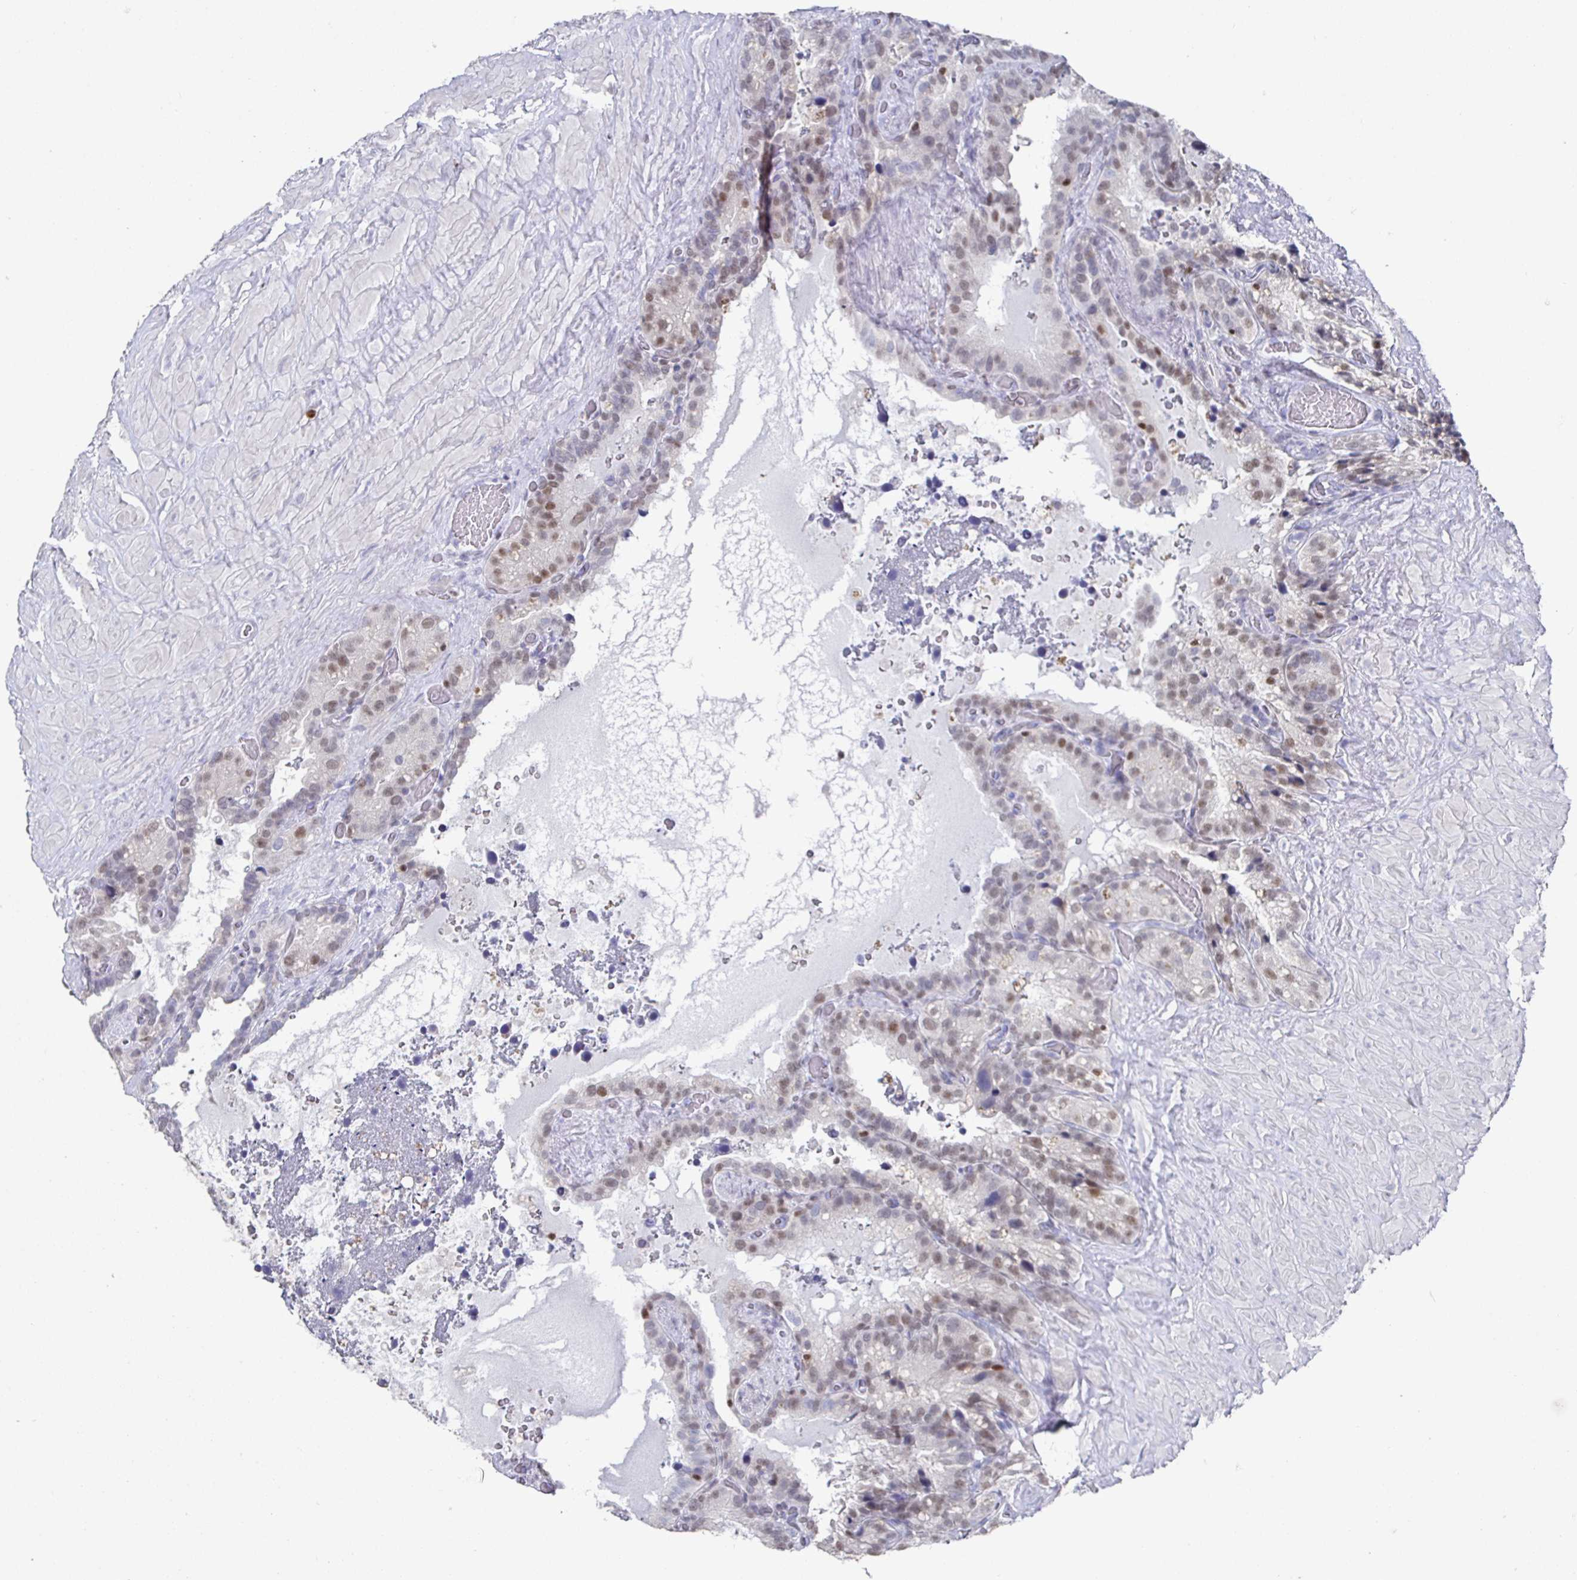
{"staining": {"intensity": "weak", "quantity": "<25%", "location": "nuclear"}, "tissue": "seminal vesicle", "cell_type": "Glandular cells", "image_type": "normal", "snomed": [{"axis": "morphology", "description": "Normal tissue, NOS"}, {"axis": "topography", "description": "Seminal veicle"}], "caption": "DAB (3,3'-diaminobenzidine) immunohistochemical staining of normal seminal vesicle shows no significant positivity in glandular cells.", "gene": "RUNX2", "patient": {"sex": "male", "age": 60}}